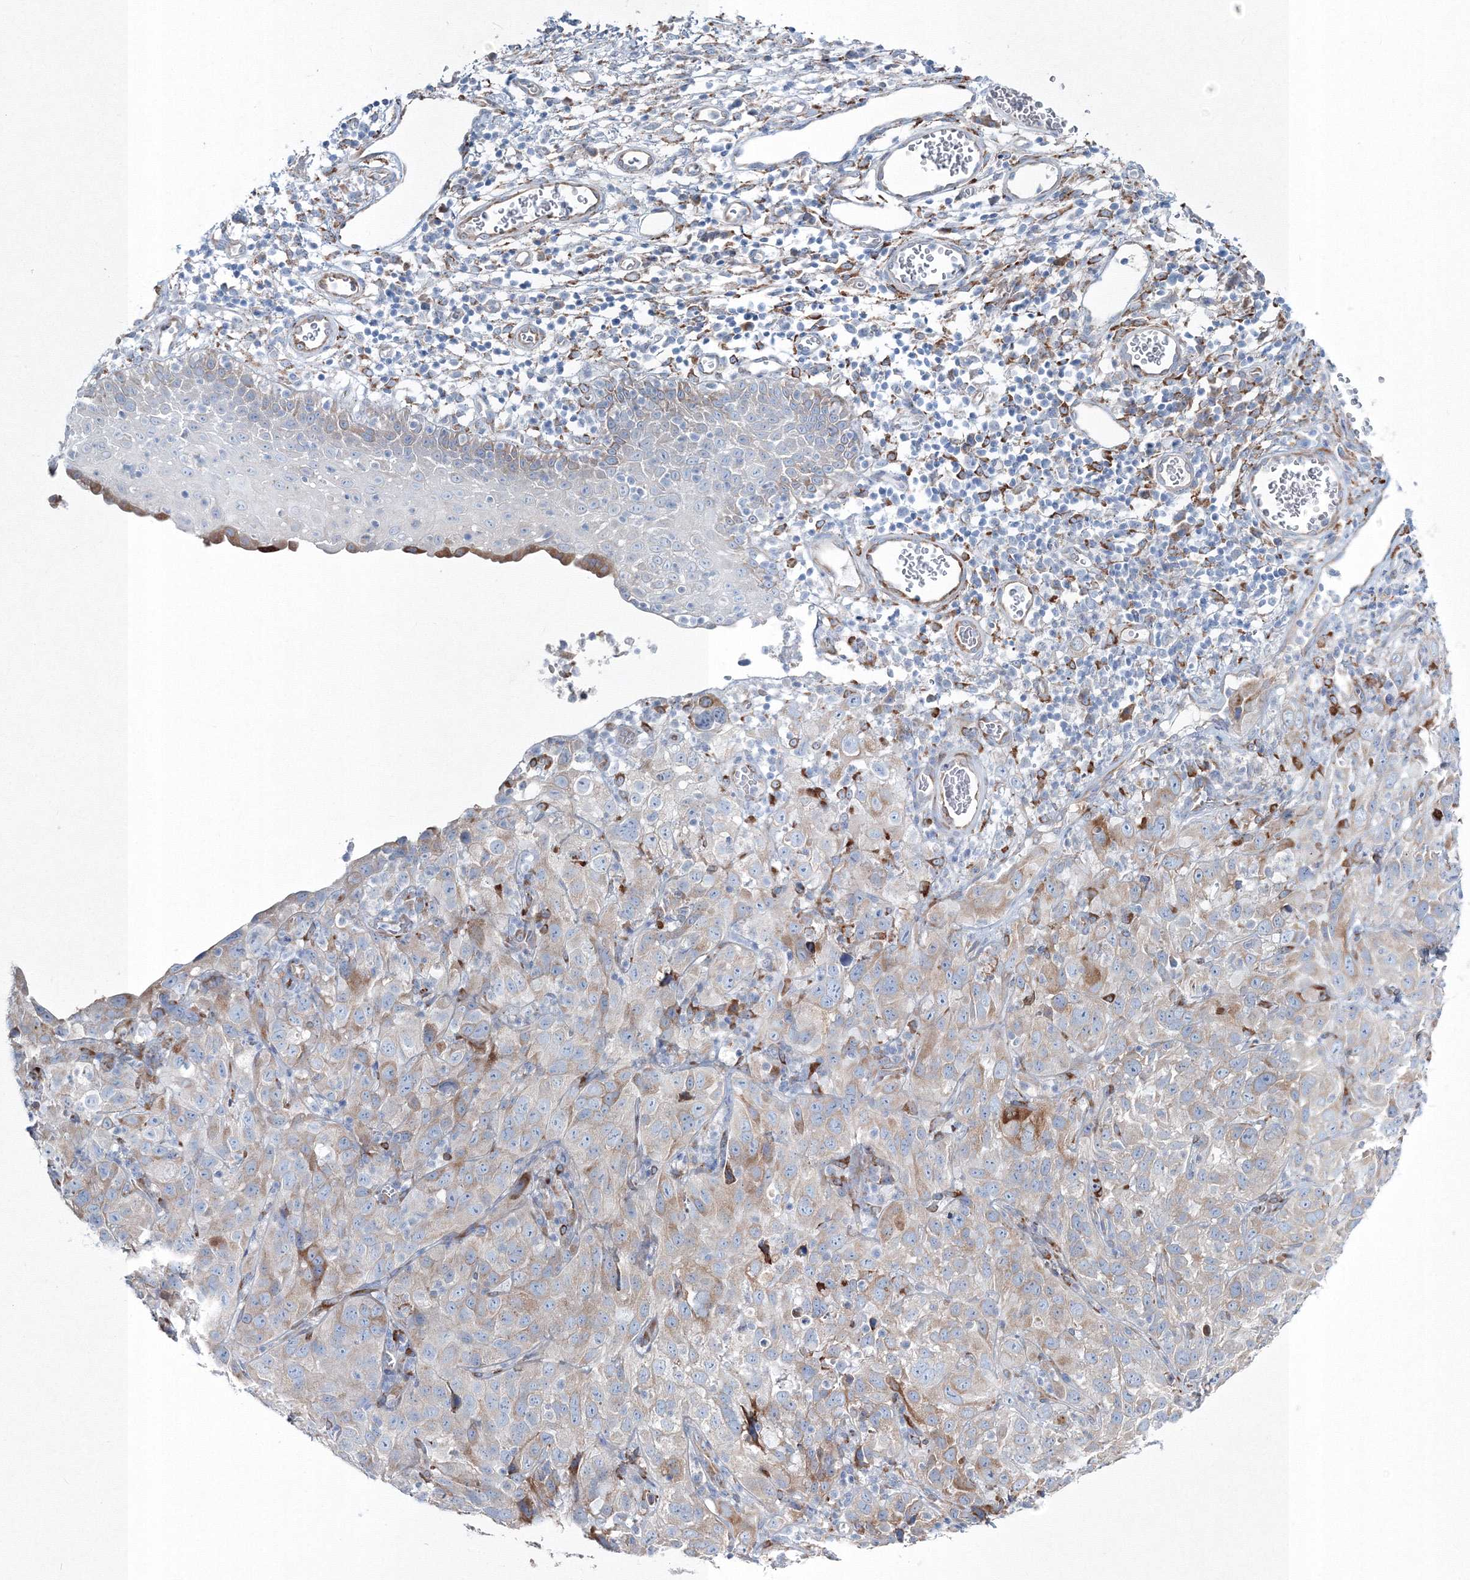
{"staining": {"intensity": "negative", "quantity": "none", "location": "none"}, "tissue": "cervical cancer", "cell_type": "Tumor cells", "image_type": "cancer", "snomed": [{"axis": "morphology", "description": "Squamous cell carcinoma, NOS"}, {"axis": "topography", "description": "Cervix"}], "caption": "The immunohistochemistry image has no significant staining in tumor cells of cervical cancer tissue.", "gene": "RCN1", "patient": {"sex": "female", "age": 32}}